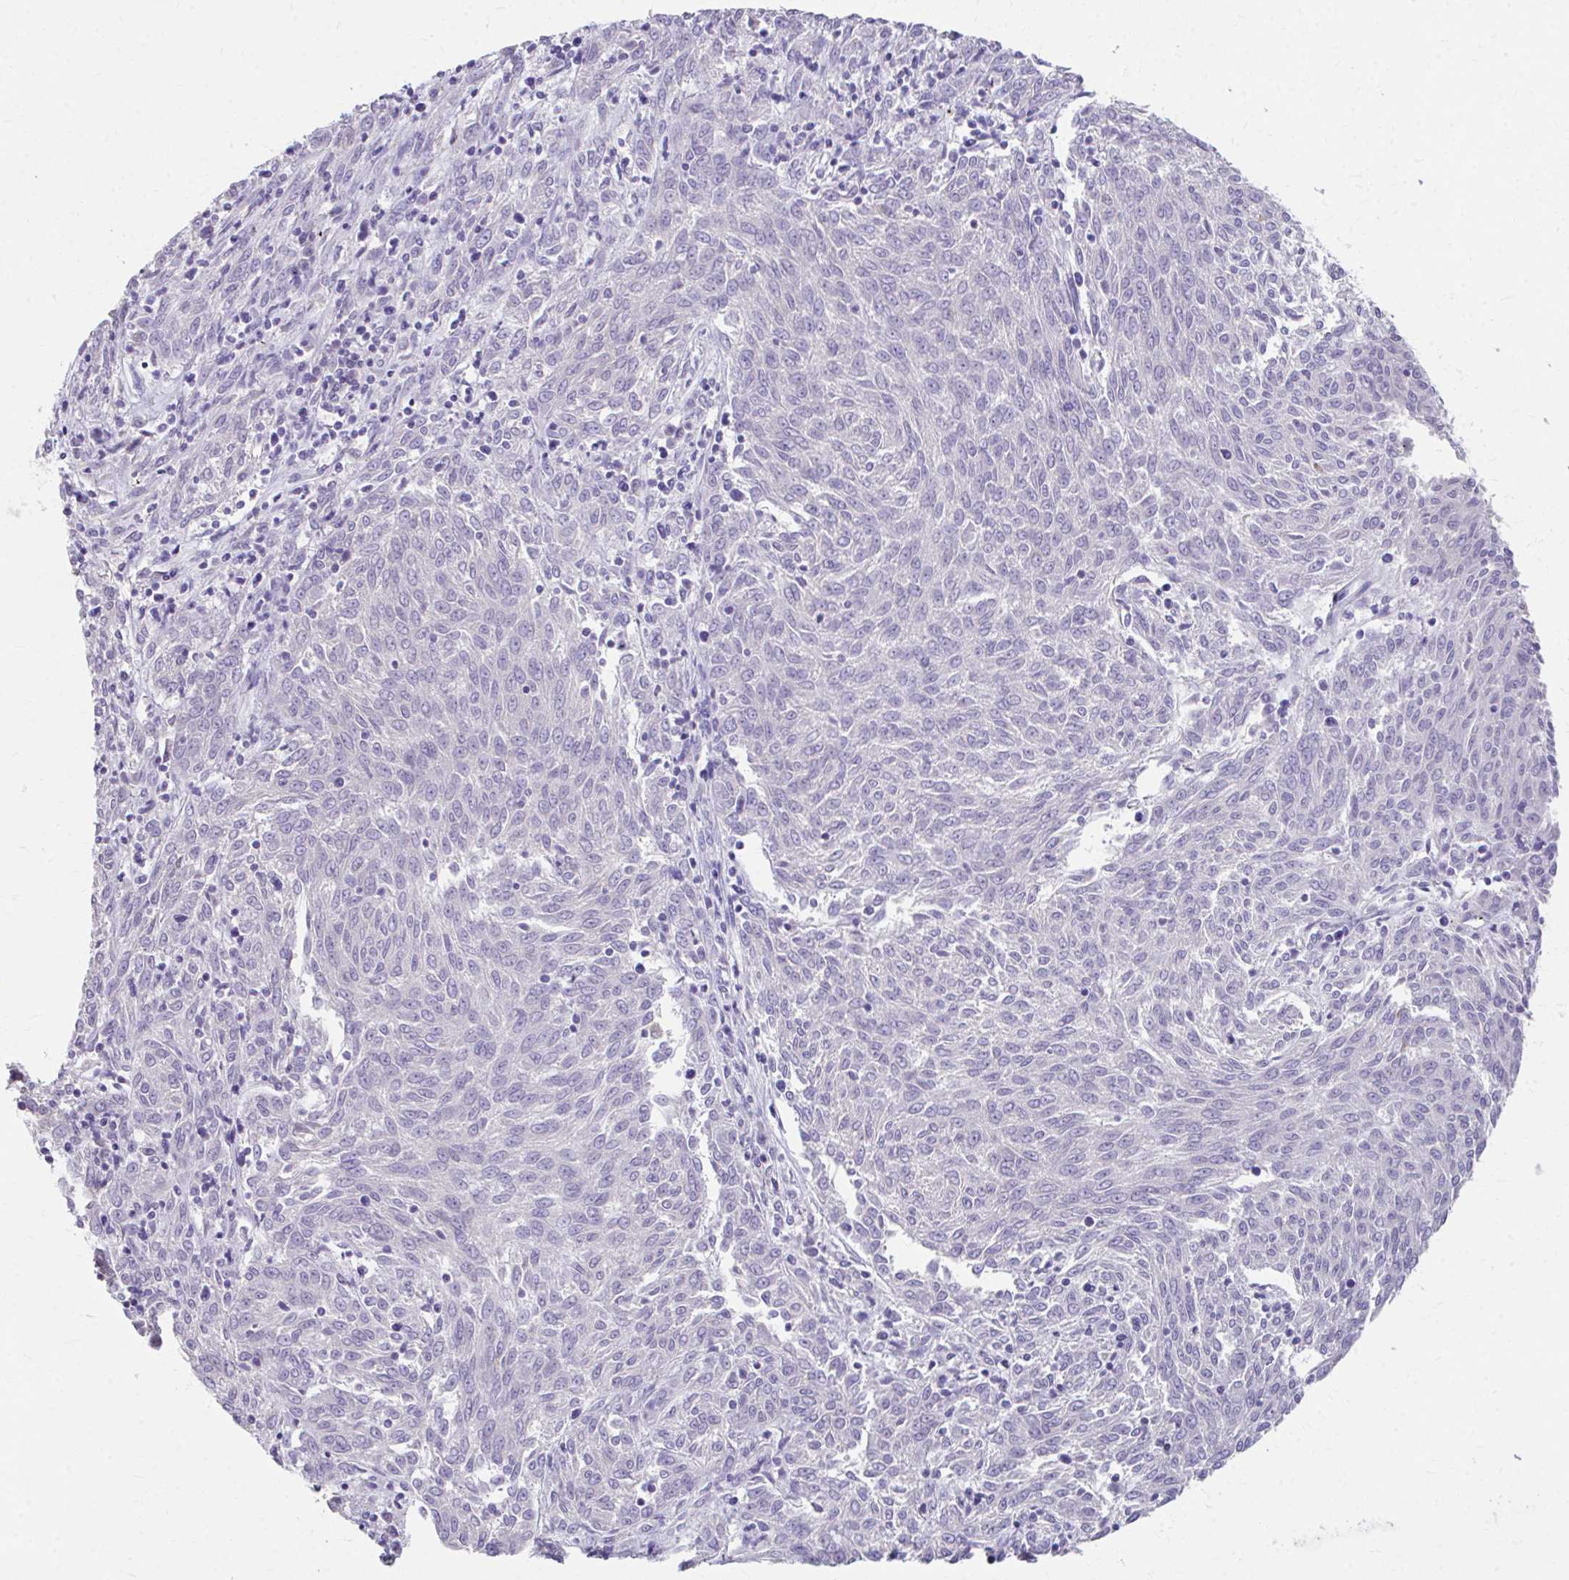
{"staining": {"intensity": "negative", "quantity": "none", "location": "none"}, "tissue": "melanoma", "cell_type": "Tumor cells", "image_type": "cancer", "snomed": [{"axis": "morphology", "description": "Malignant melanoma, NOS"}, {"axis": "topography", "description": "Skin"}], "caption": "Tumor cells show no significant positivity in melanoma. (Stains: DAB immunohistochemistry with hematoxylin counter stain, Microscopy: brightfield microscopy at high magnification).", "gene": "CFH", "patient": {"sex": "female", "age": 72}}